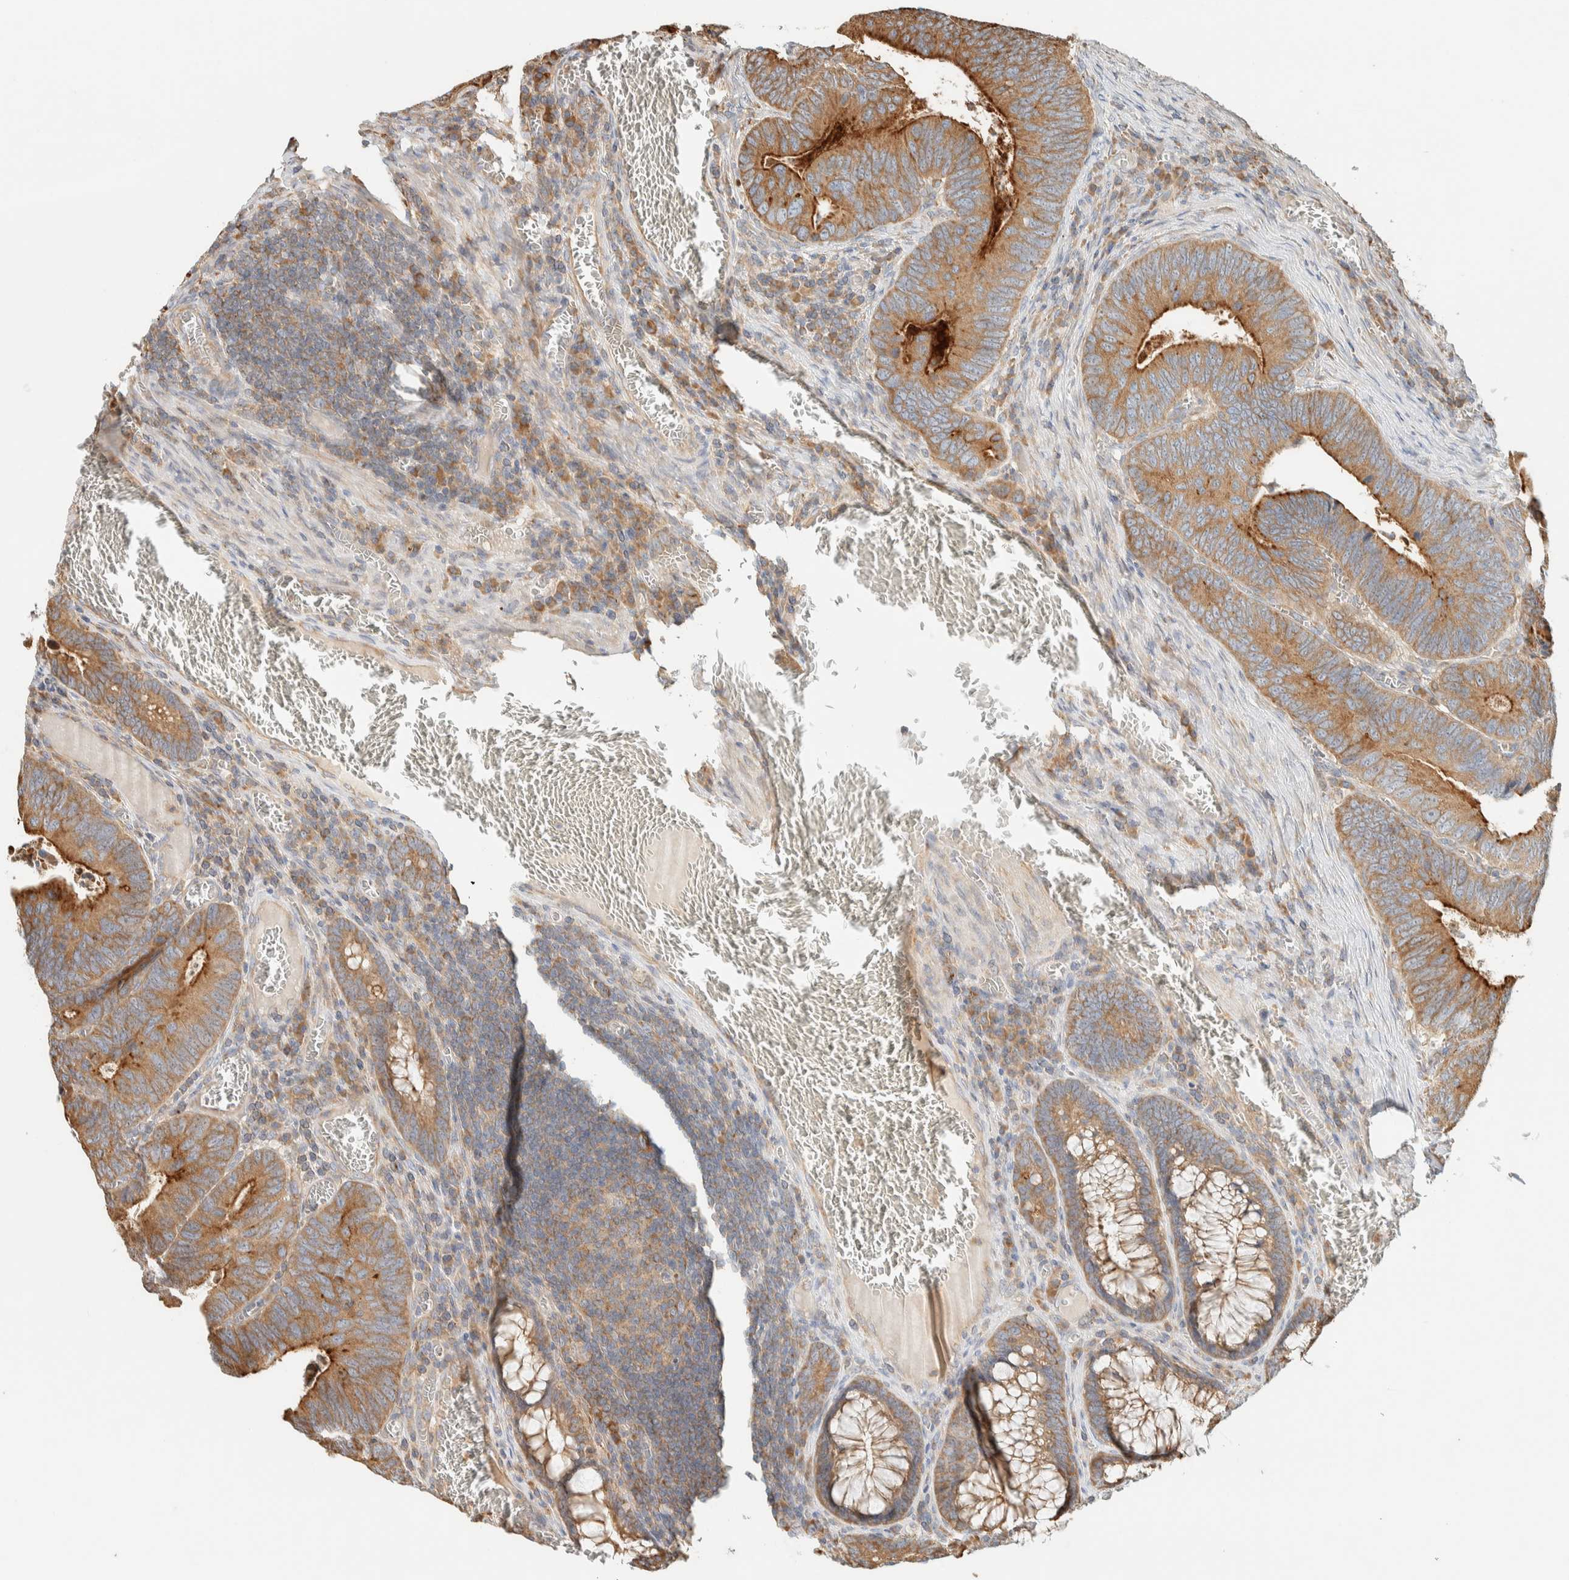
{"staining": {"intensity": "strong", "quantity": ">75%", "location": "cytoplasmic/membranous"}, "tissue": "colorectal cancer", "cell_type": "Tumor cells", "image_type": "cancer", "snomed": [{"axis": "morphology", "description": "Inflammation, NOS"}, {"axis": "morphology", "description": "Adenocarcinoma, NOS"}, {"axis": "topography", "description": "Colon"}], "caption": "Colorectal cancer (adenocarcinoma) stained with a protein marker reveals strong staining in tumor cells.", "gene": "RAB11FIP1", "patient": {"sex": "male", "age": 72}}